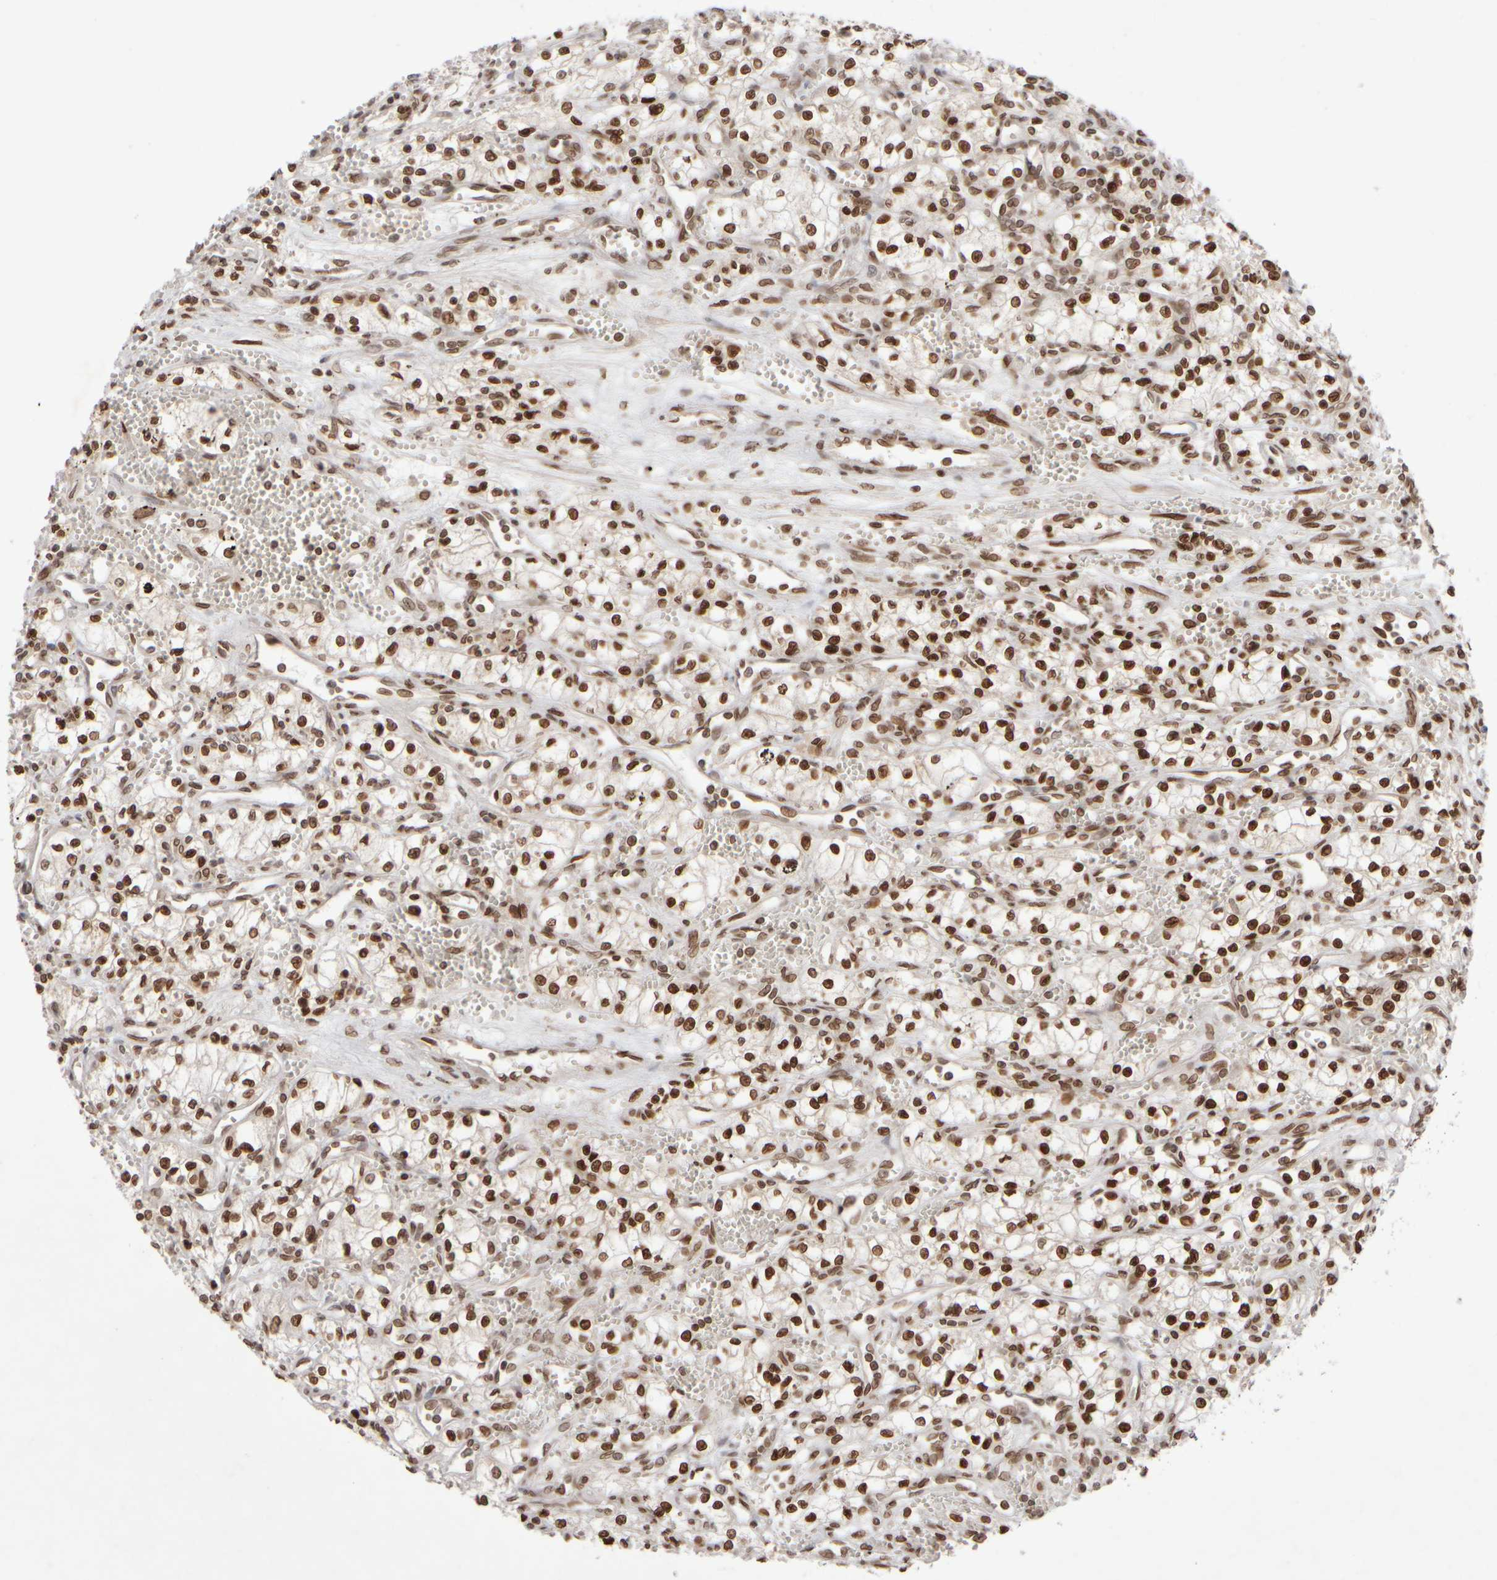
{"staining": {"intensity": "strong", "quantity": ">75%", "location": "nuclear"}, "tissue": "renal cancer", "cell_type": "Tumor cells", "image_type": "cancer", "snomed": [{"axis": "morphology", "description": "Adenocarcinoma, NOS"}, {"axis": "topography", "description": "Kidney"}], "caption": "Protein expression analysis of adenocarcinoma (renal) demonstrates strong nuclear positivity in about >75% of tumor cells.", "gene": "ZC3HC1", "patient": {"sex": "male", "age": 59}}